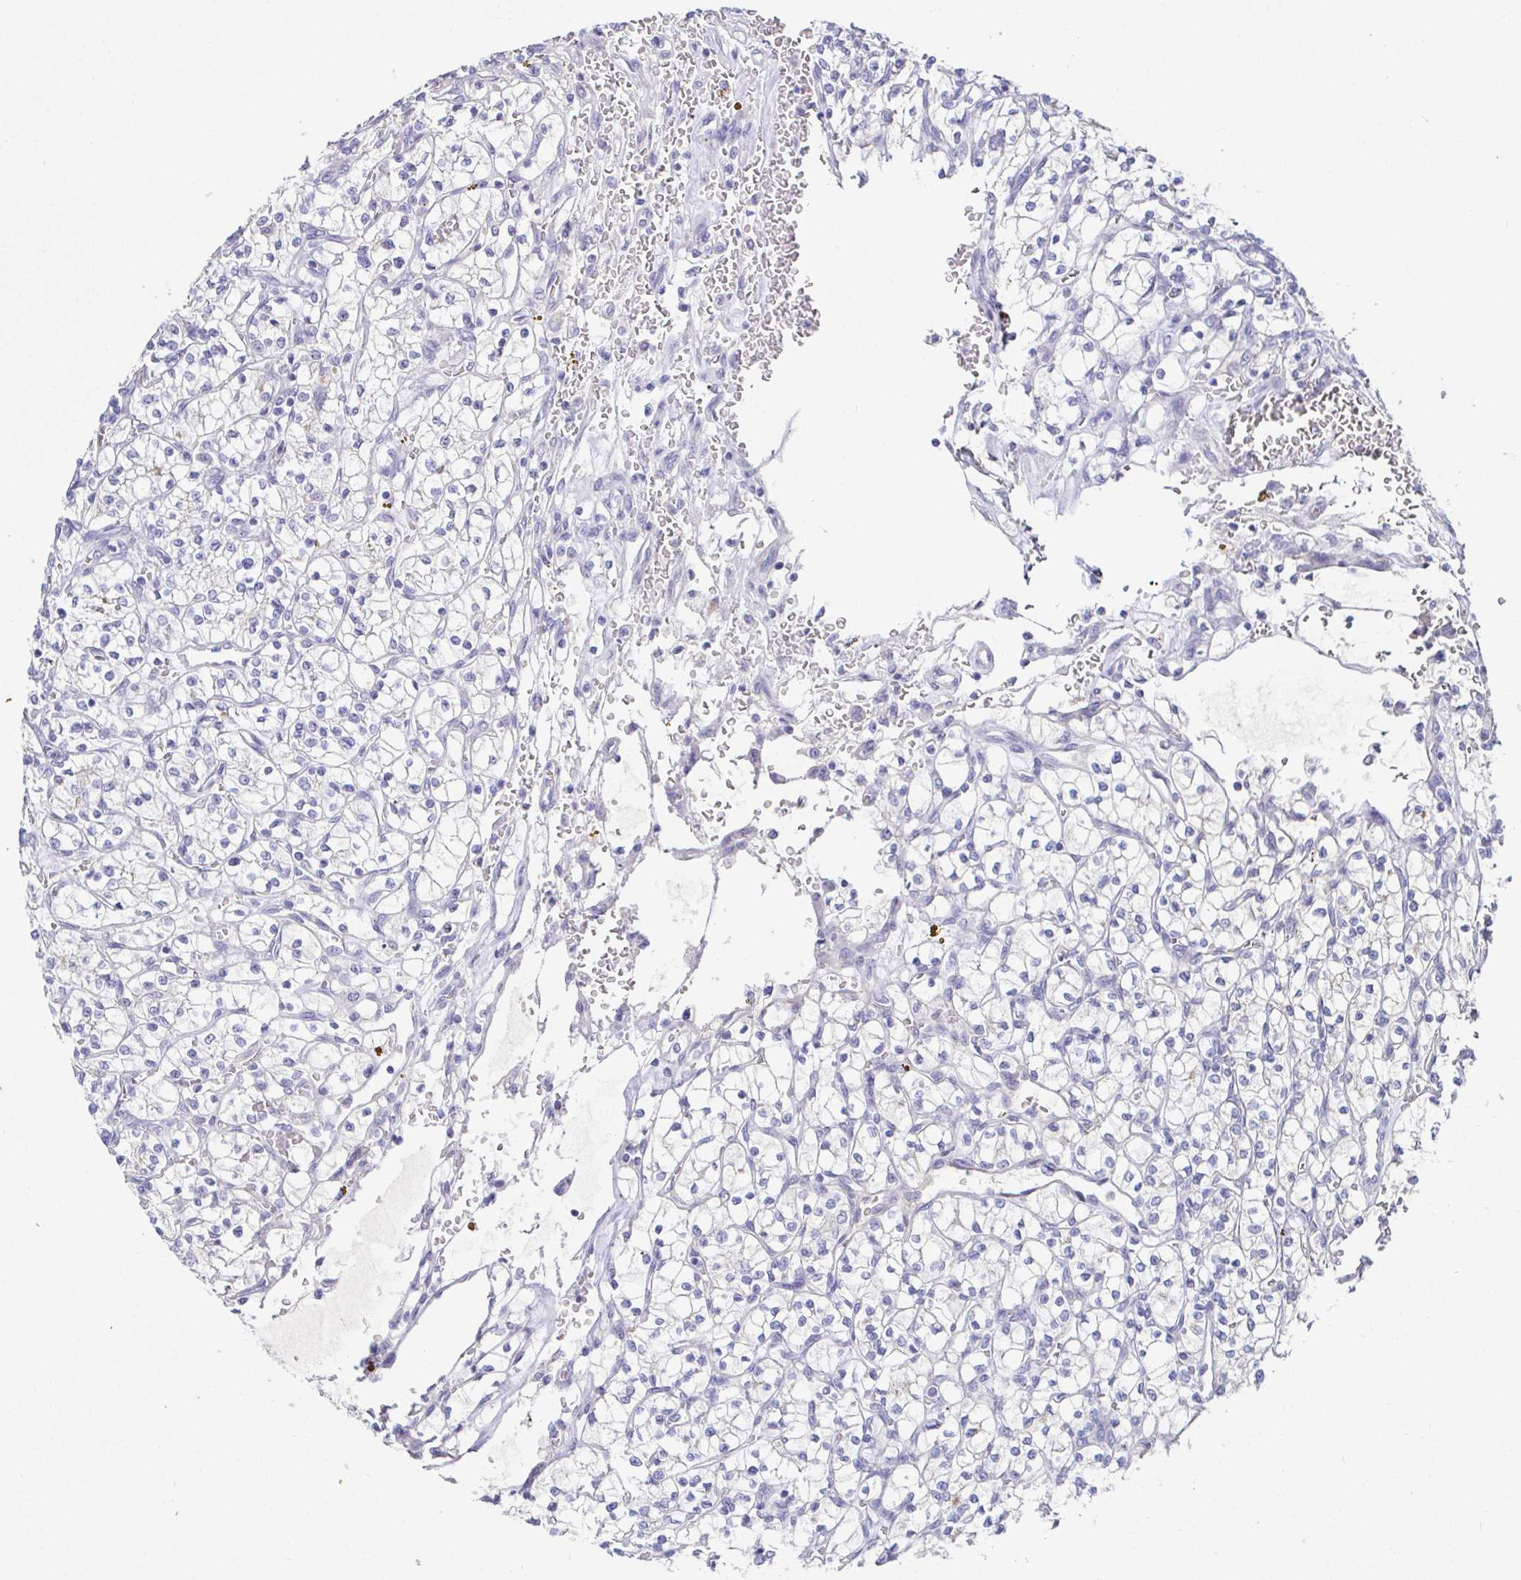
{"staining": {"intensity": "negative", "quantity": "none", "location": "none"}, "tissue": "renal cancer", "cell_type": "Tumor cells", "image_type": "cancer", "snomed": [{"axis": "morphology", "description": "Adenocarcinoma, NOS"}, {"axis": "topography", "description": "Kidney"}], "caption": "An image of human renal adenocarcinoma is negative for staining in tumor cells.", "gene": "SAA4", "patient": {"sex": "female", "age": 64}}